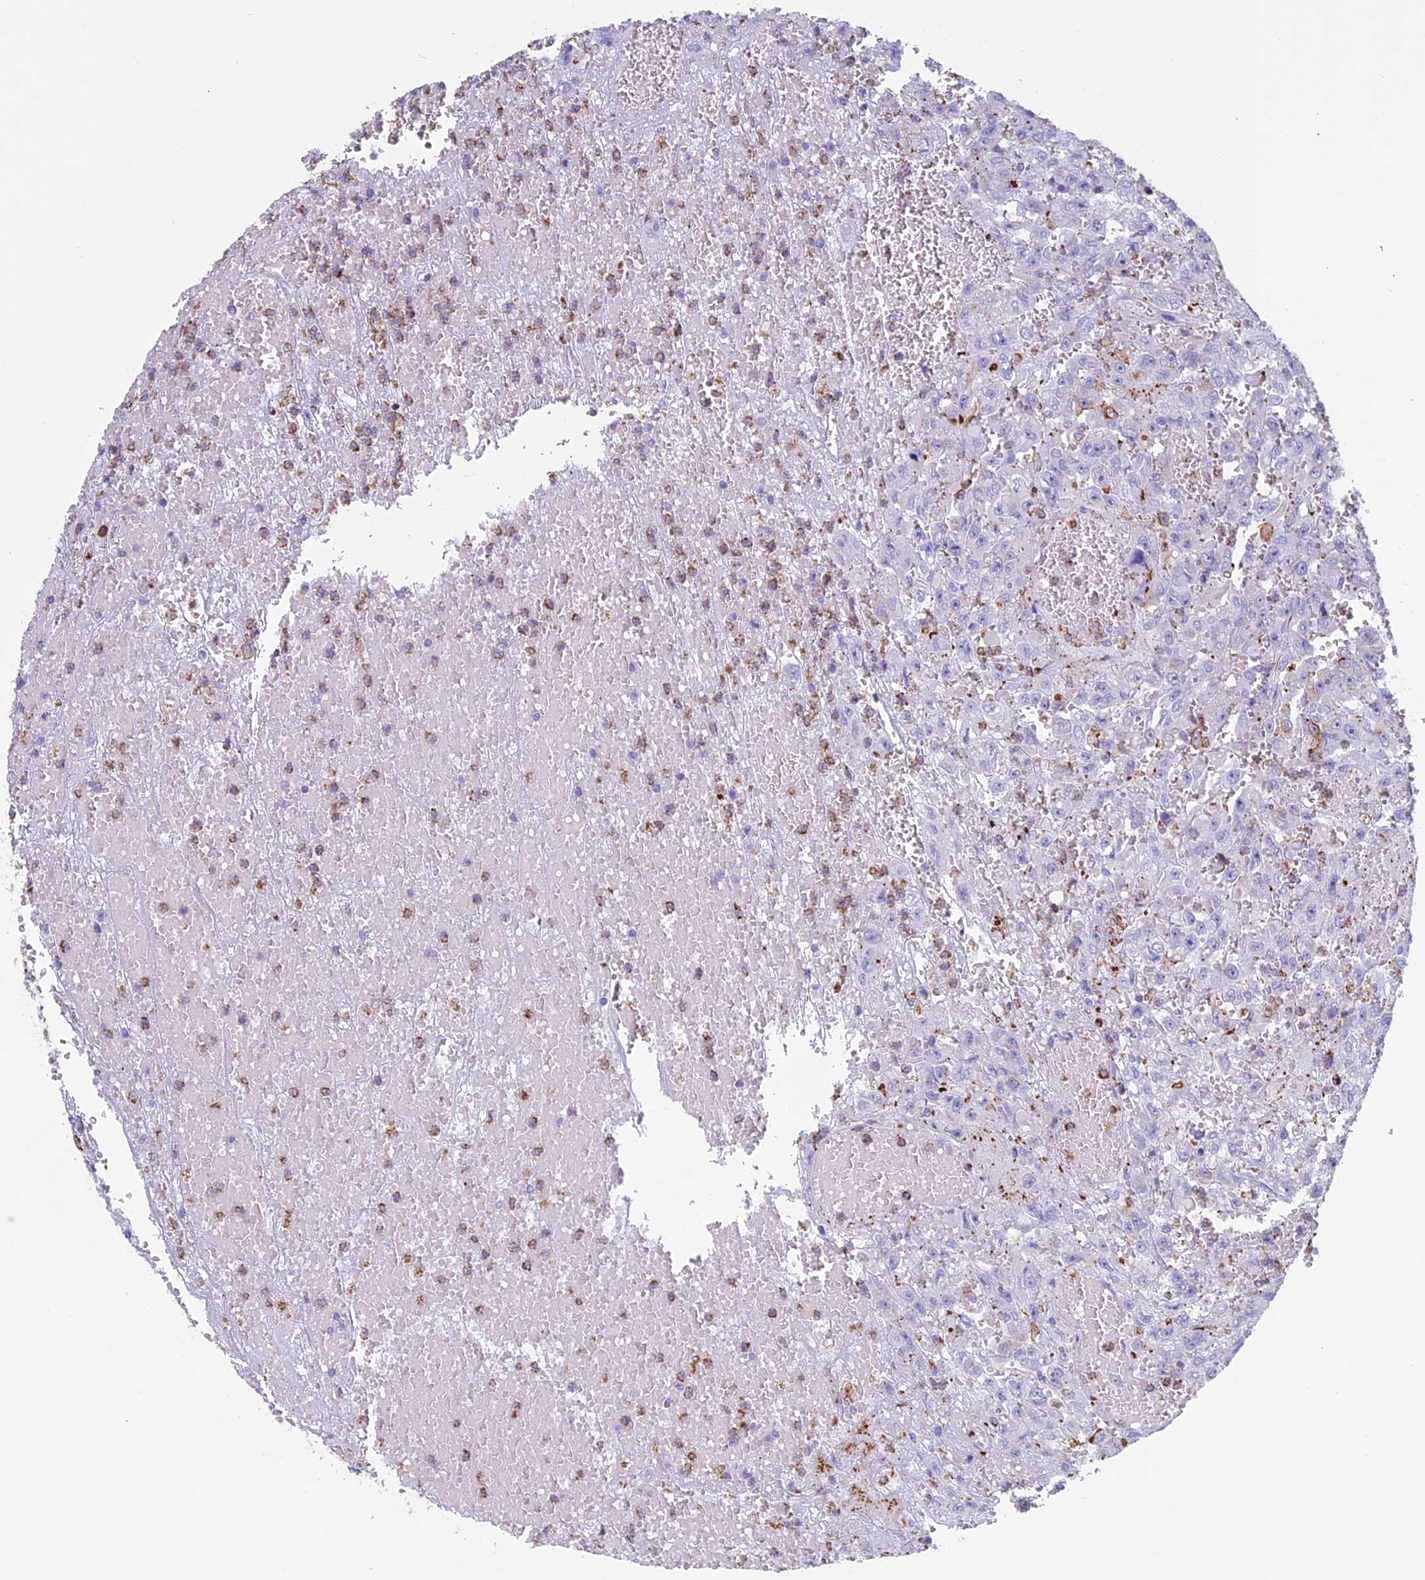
{"staining": {"intensity": "negative", "quantity": "none", "location": "none"}, "tissue": "urothelial cancer", "cell_type": "Tumor cells", "image_type": "cancer", "snomed": [{"axis": "morphology", "description": "Urothelial carcinoma, High grade"}, {"axis": "topography", "description": "Urinary bladder"}], "caption": "Protein analysis of urothelial cancer exhibits no significant positivity in tumor cells. (DAB (3,3'-diaminobenzidine) immunohistochemistry (IHC), high magnification).", "gene": "ANGPTL2", "patient": {"sex": "male", "age": 46}}